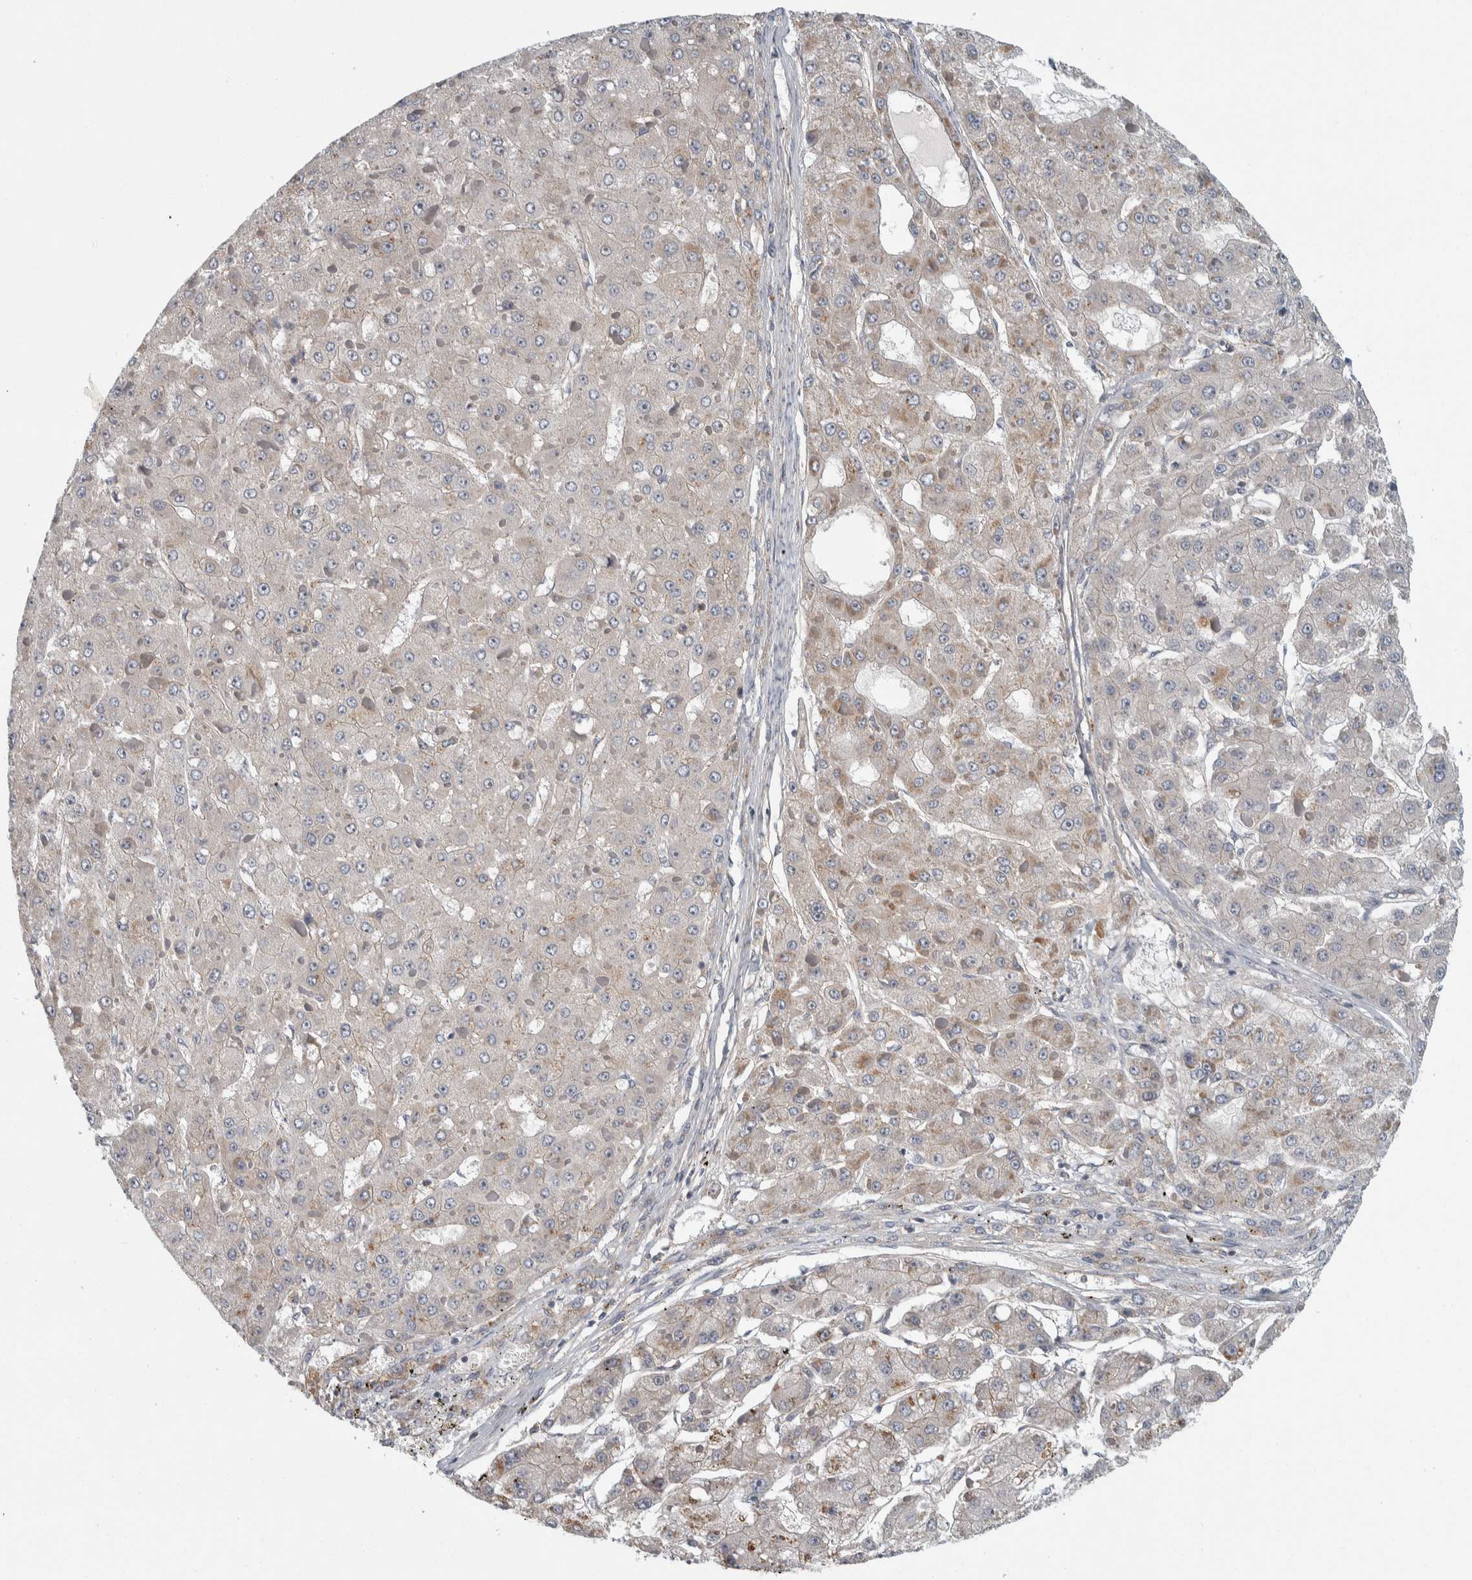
{"staining": {"intensity": "weak", "quantity": "25%-75%", "location": "cytoplasmic/membranous"}, "tissue": "liver cancer", "cell_type": "Tumor cells", "image_type": "cancer", "snomed": [{"axis": "morphology", "description": "Carcinoma, Hepatocellular, NOS"}, {"axis": "topography", "description": "Liver"}], "caption": "Immunohistochemistry (IHC) photomicrograph of human hepatocellular carcinoma (liver) stained for a protein (brown), which demonstrates low levels of weak cytoplasmic/membranous positivity in about 25%-75% of tumor cells.", "gene": "KCNJ3", "patient": {"sex": "female", "age": 73}}